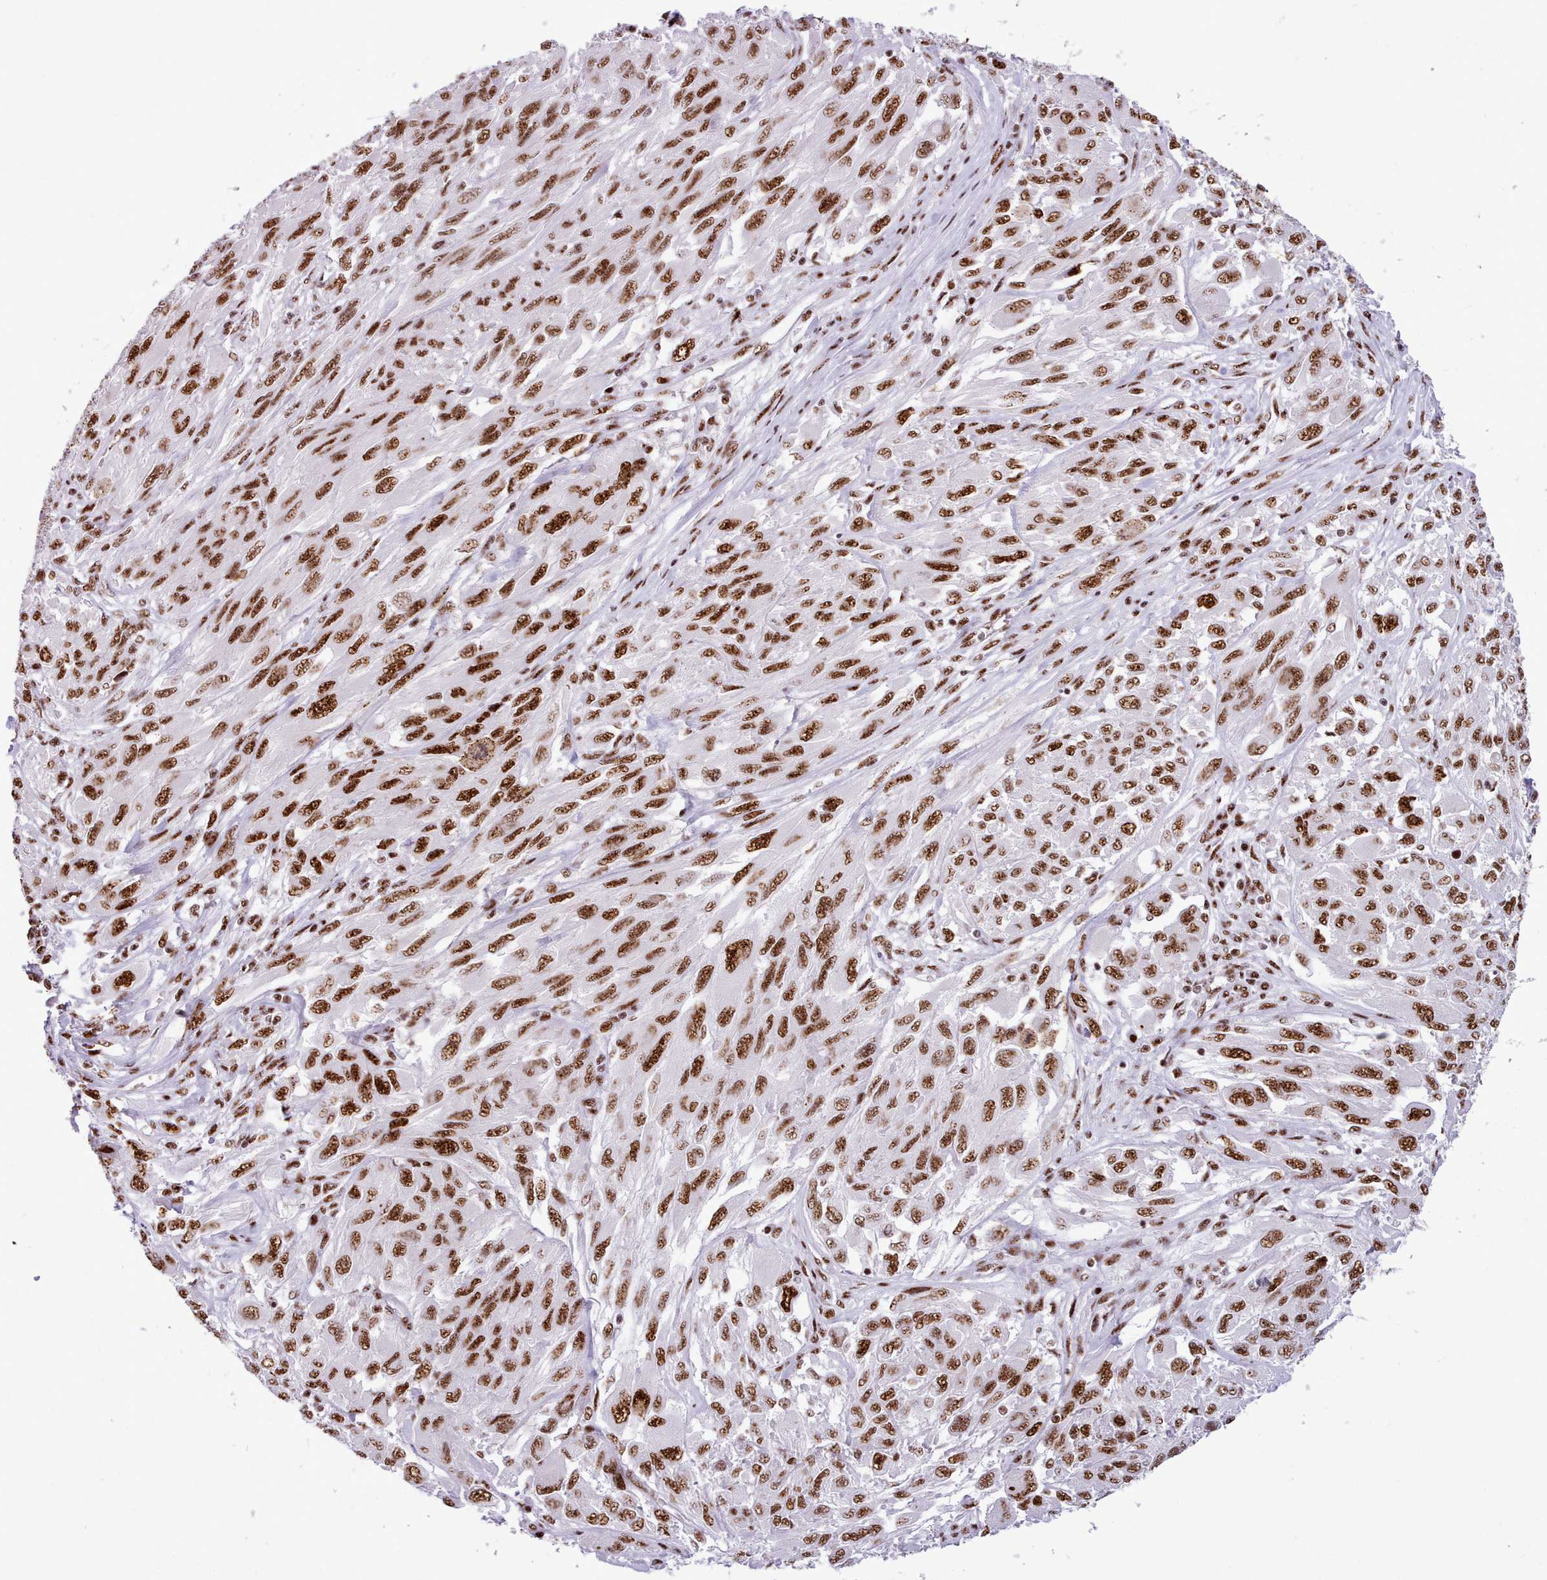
{"staining": {"intensity": "strong", "quantity": ">75%", "location": "nuclear"}, "tissue": "melanoma", "cell_type": "Tumor cells", "image_type": "cancer", "snomed": [{"axis": "morphology", "description": "Malignant melanoma, NOS"}, {"axis": "topography", "description": "Skin"}], "caption": "An image of human melanoma stained for a protein reveals strong nuclear brown staining in tumor cells. (IHC, brightfield microscopy, high magnification).", "gene": "TMEM35B", "patient": {"sex": "female", "age": 91}}